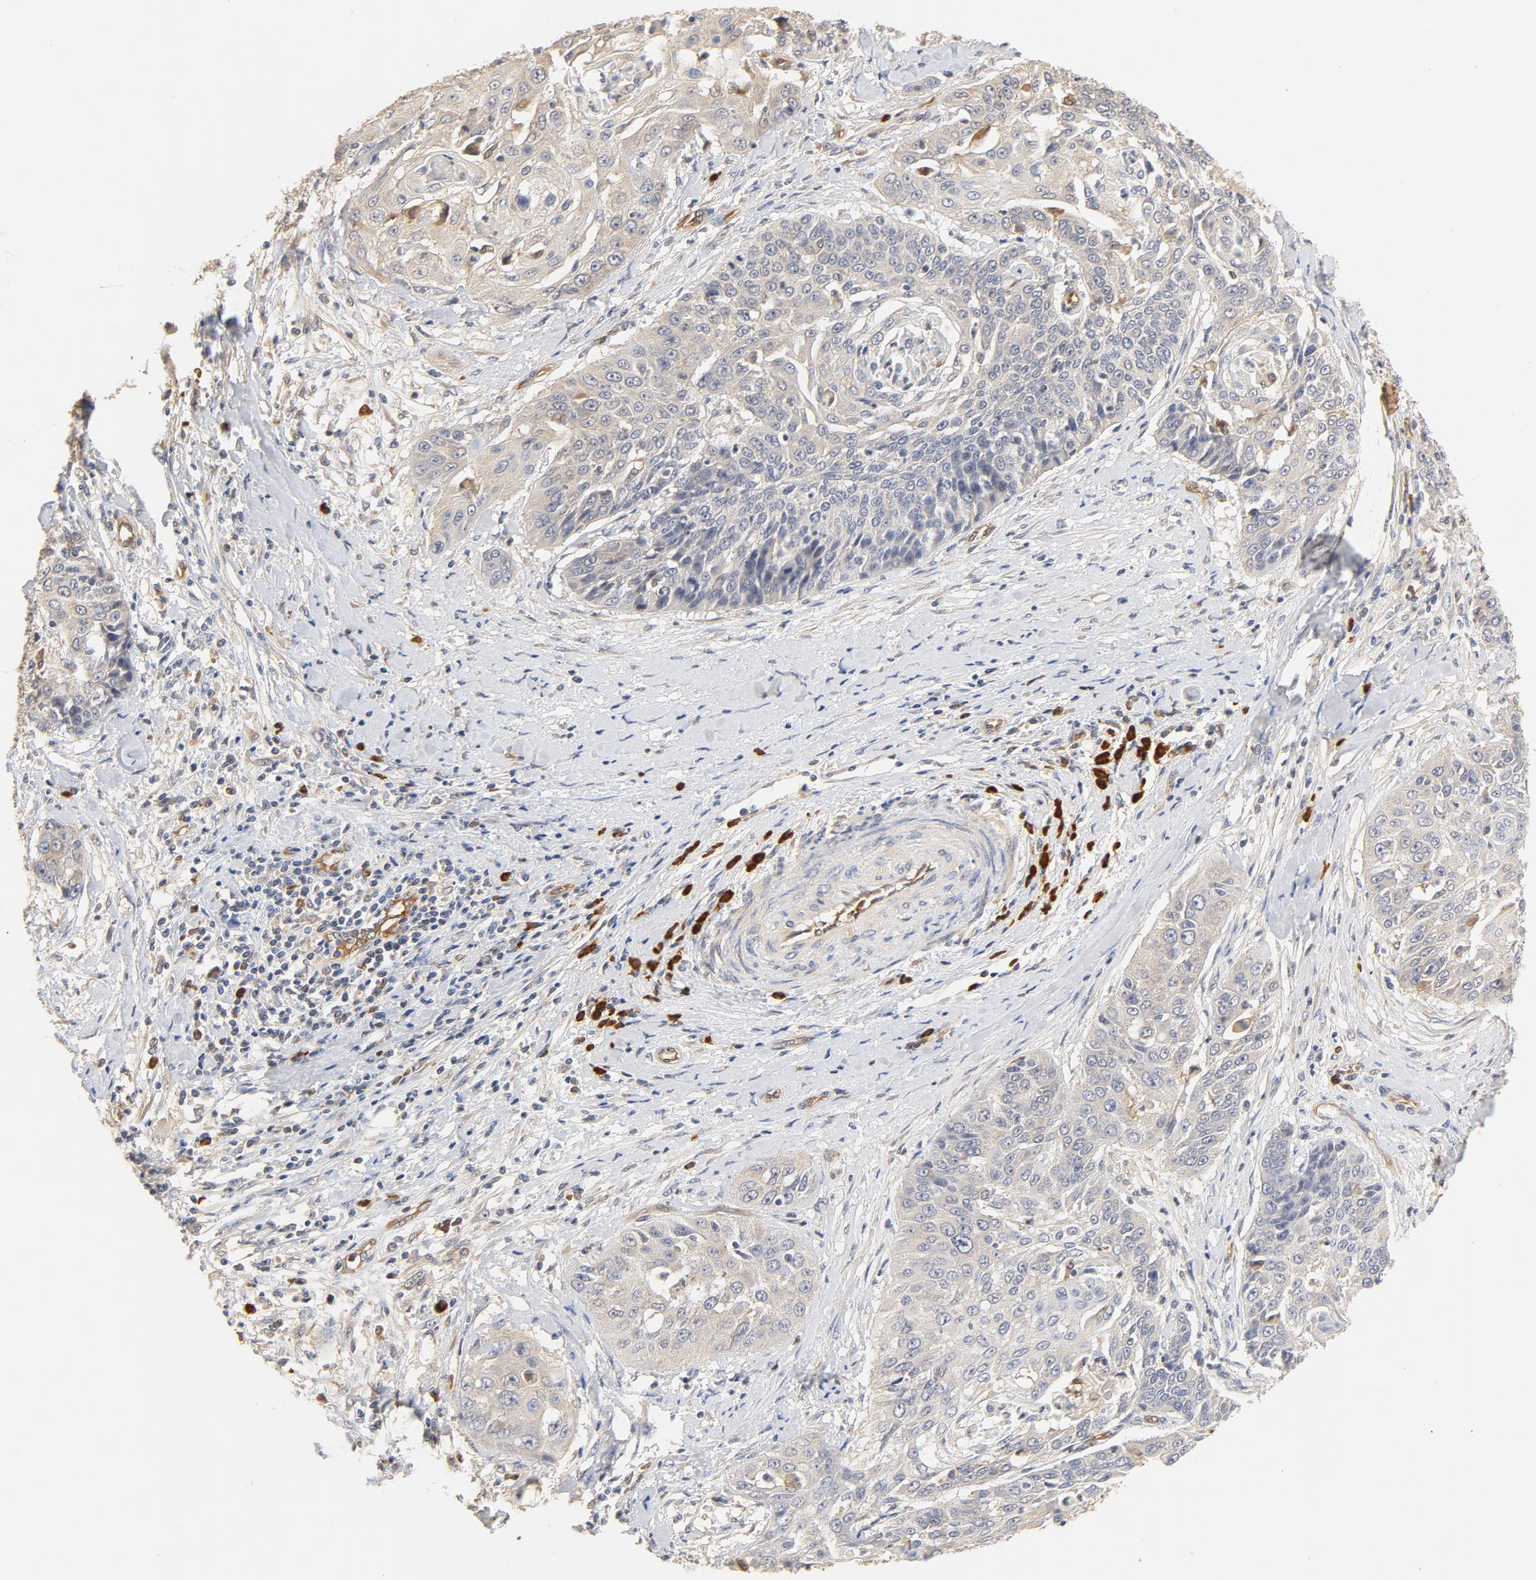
{"staining": {"intensity": "weak", "quantity": ">75%", "location": "cytoplasmic/membranous"}, "tissue": "cervical cancer", "cell_type": "Tumor cells", "image_type": "cancer", "snomed": [{"axis": "morphology", "description": "Squamous cell carcinoma, NOS"}, {"axis": "topography", "description": "Cervix"}], "caption": "Immunohistochemical staining of cervical cancer exhibits low levels of weak cytoplasmic/membranous protein staining in about >75% of tumor cells.", "gene": "UBE2J1", "patient": {"sex": "female", "age": 64}}